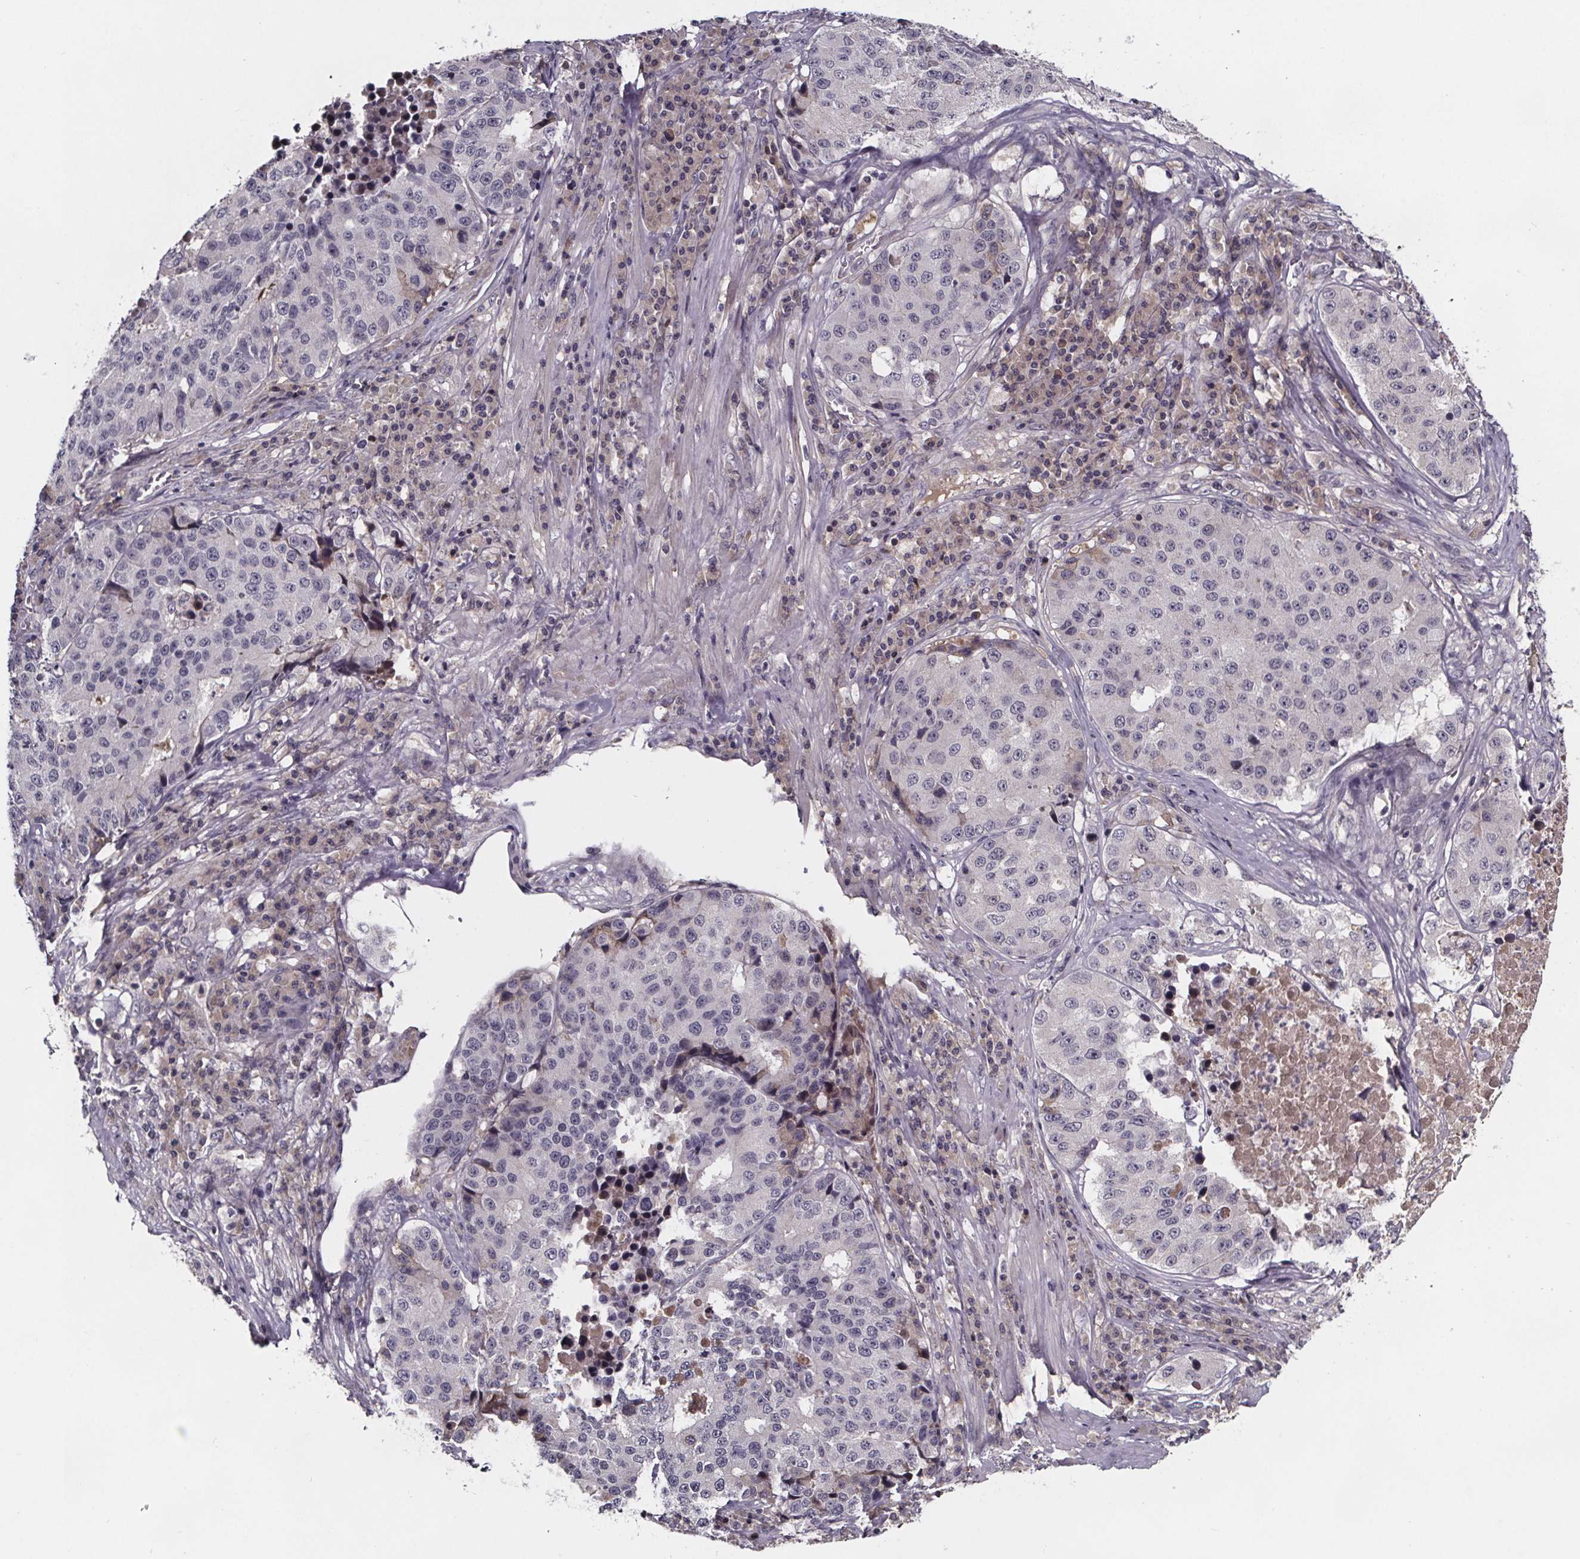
{"staining": {"intensity": "negative", "quantity": "none", "location": "none"}, "tissue": "stomach cancer", "cell_type": "Tumor cells", "image_type": "cancer", "snomed": [{"axis": "morphology", "description": "Adenocarcinoma, NOS"}, {"axis": "topography", "description": "Stomach"}], "caption": "The photomicrograph exhibits no staining of tumor cells in stomach adenocarcinoma.", "gene": "NPHP4", "patient": {"sex": "male", "age": 71}}